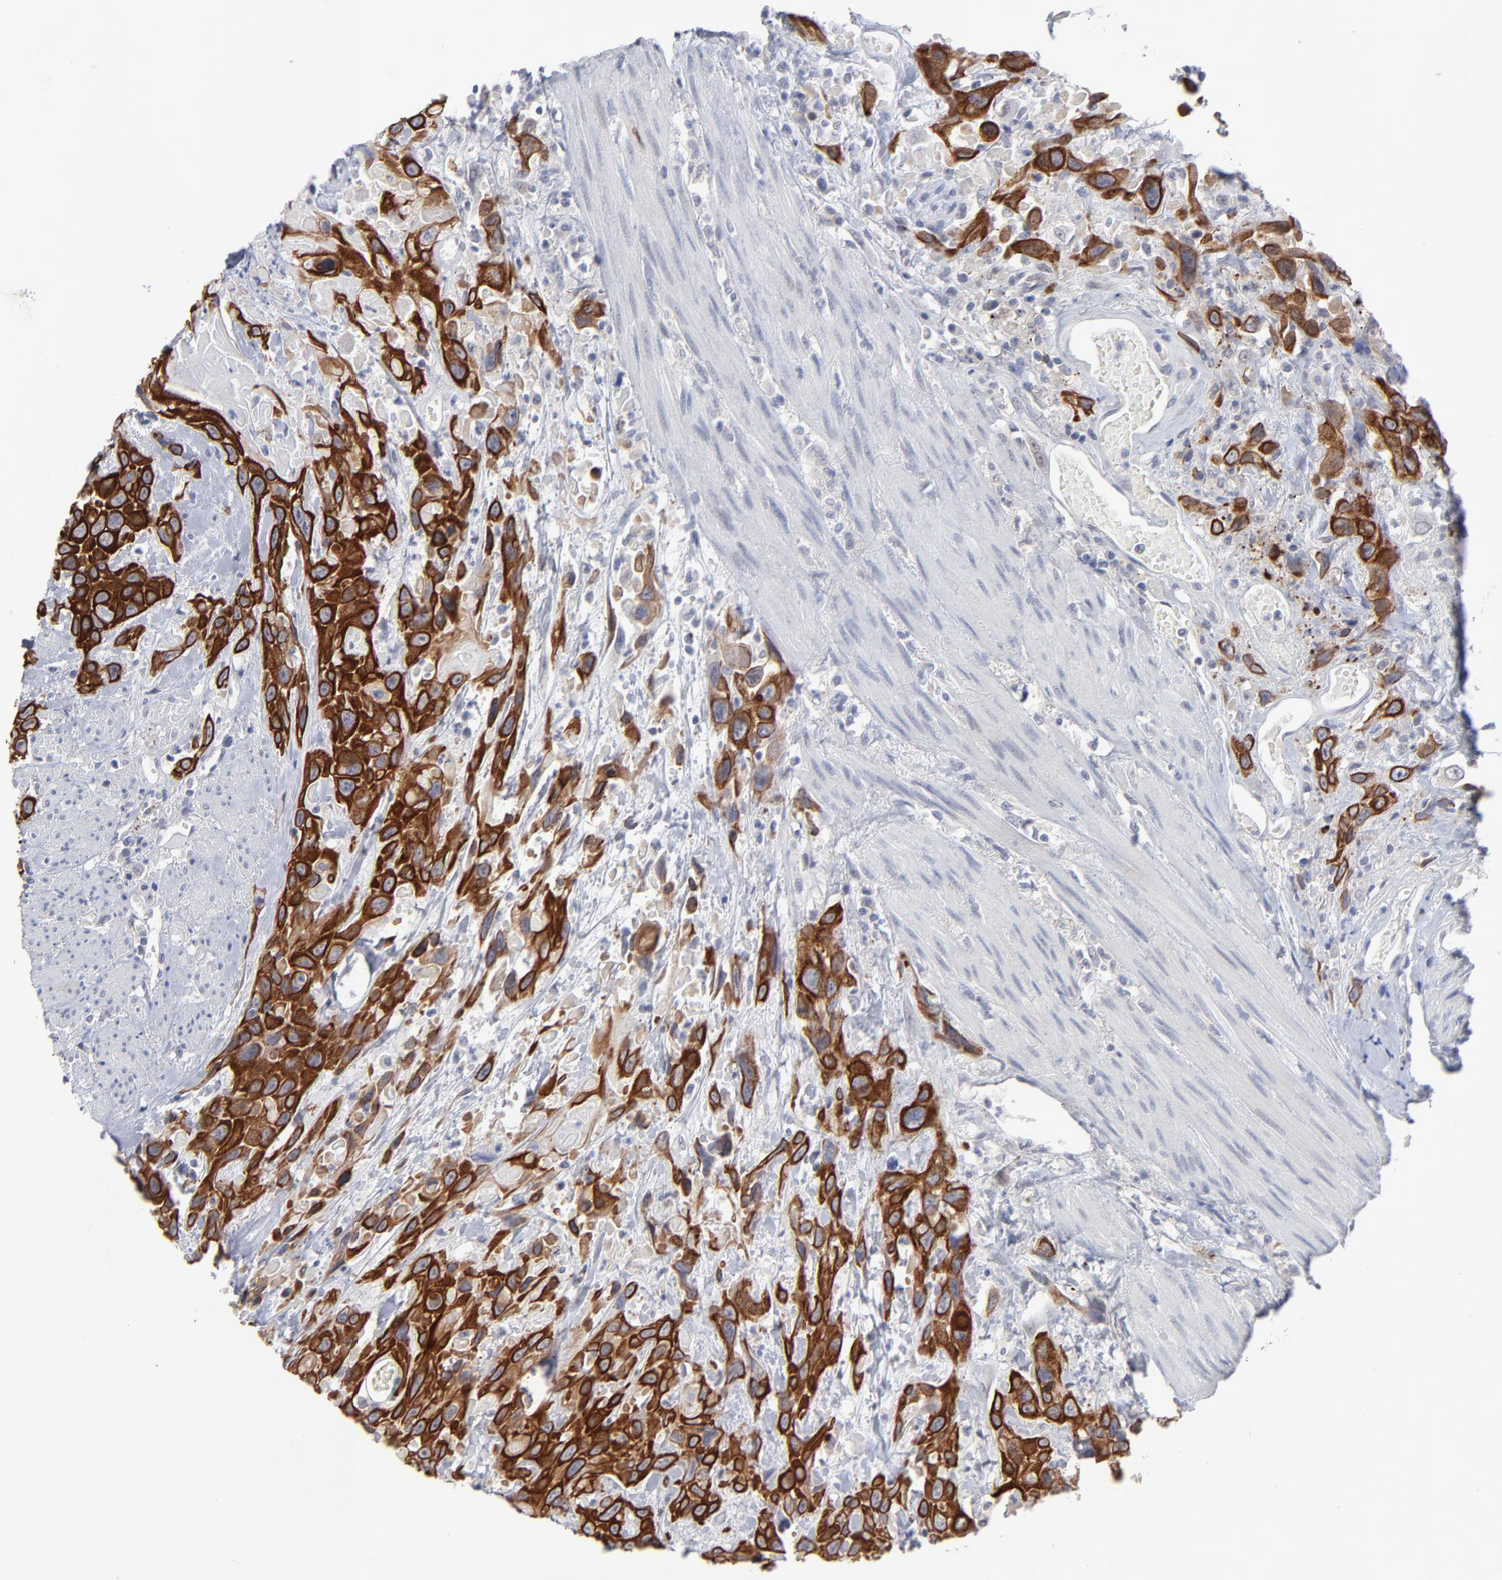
{"staining": {"intensity": "strong", "quantity": ">75%", "location": "cytoplasmic/membranous"}, "tissue": "urothelial cancer", "cell_type": "Tumor cells", "image_type": "cancer", "snomed": [{"axis": "morphology", "description": "Urothelial carcinoma, High grade"}, {"axis": "topography", "description": "Urinary bladder"}], "caption": "Urothelial cancer stained with a protein marker exhibits strong staining in tumor cells.", "gene": "CCR2", "patient": {"sex": "female", "age": 84}}